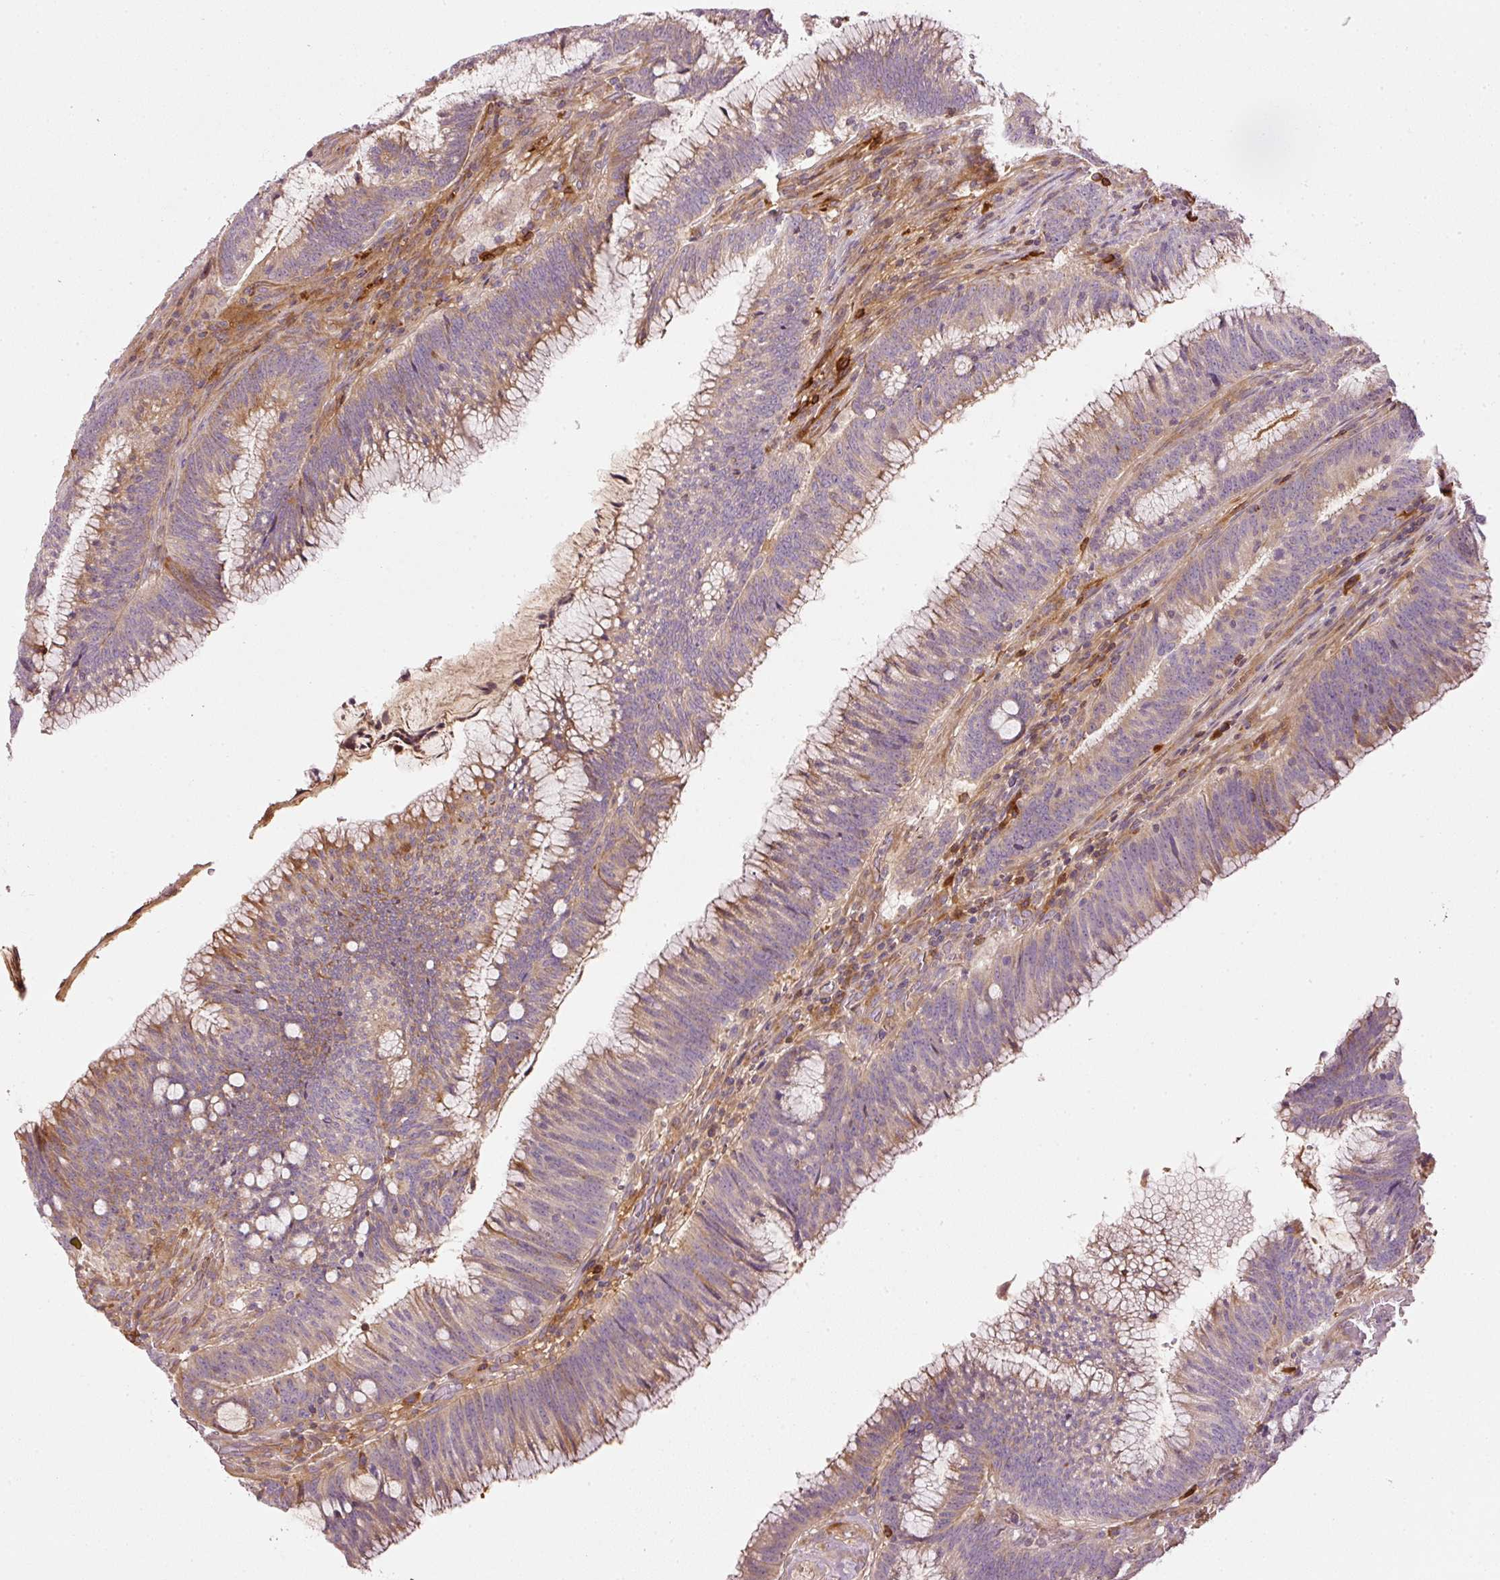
{"staining": {"intensity": "moderate", "quantity": "<25%", "location": "cytoplasmic/membranous"}, "tissue": "colorectal cancer", "cell_type": "Tumor cells", "image_type": "cancer", "snomed": [{"axis": "morphology", "description": "Adenocarcinoma, NOS"}, {"axis": "topography", "description": "Rectum"}], "caption": "This is an image of immunohistochemistry staining of colorectal adenocarcinoma, which shows moderate staining in the cytoplasmic/membranous of tumor cells.", "gene": "SERPING1", "patient": {"sex": "female", "age": 77}}